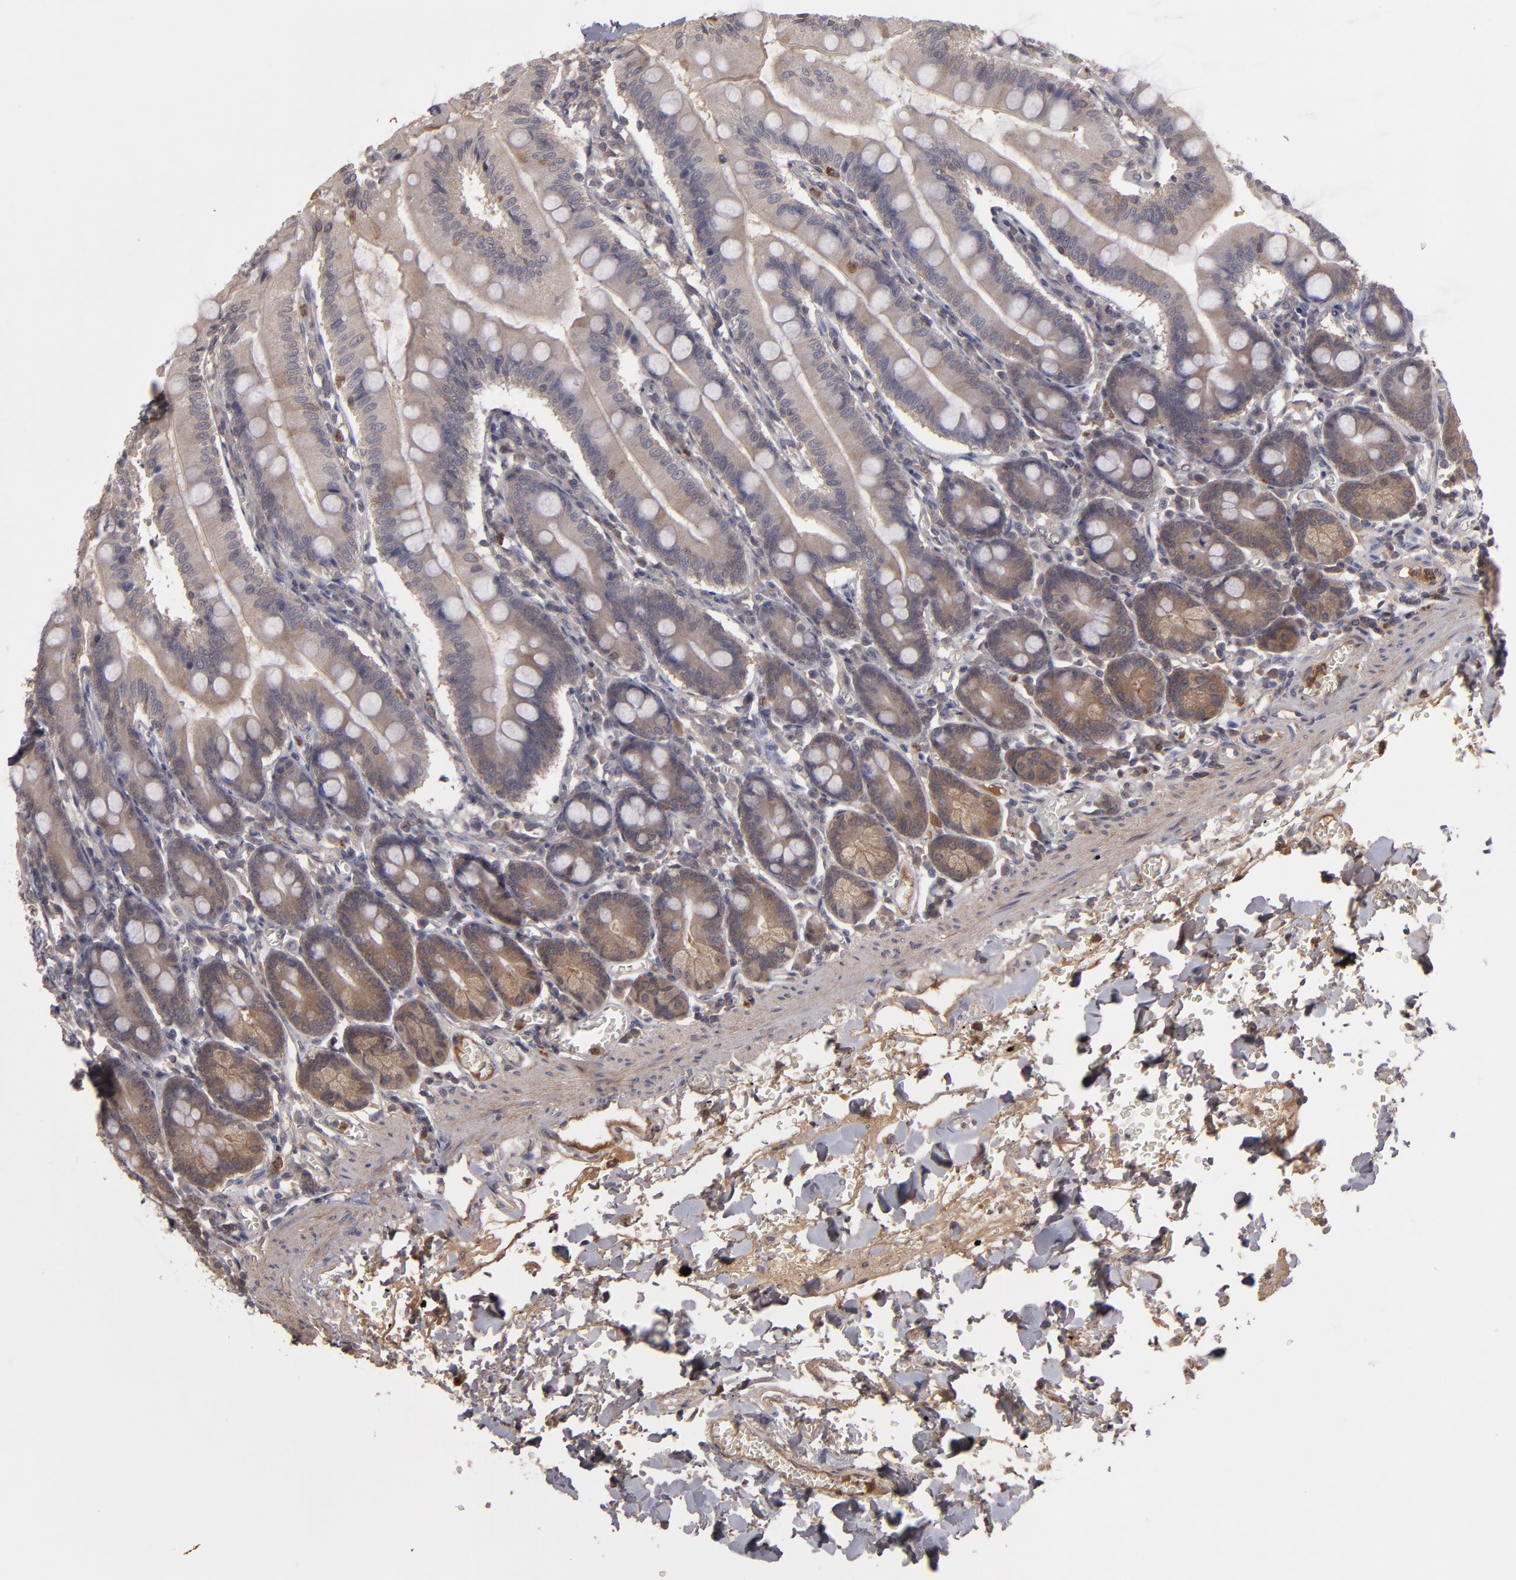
{"staining": {"intensity": "weak", "quantity": "<25%", "location": "cytoplasmic/membranous"}, "tissue": "small intestine", "cell_type": "Glandular cells", "image_type": "normal", "snomed": [{"axis": "morphology", "description": "Normal tissue, NOS"}, {"axis": "topography", "description": "Small intestine"}], "caption": "Immunohistochemical staining of unremarkable human small intestine reveals no significant staining in glandular cells.", "gene": "SERPINA7", "patient": {"sex": "male", "age": 71}}